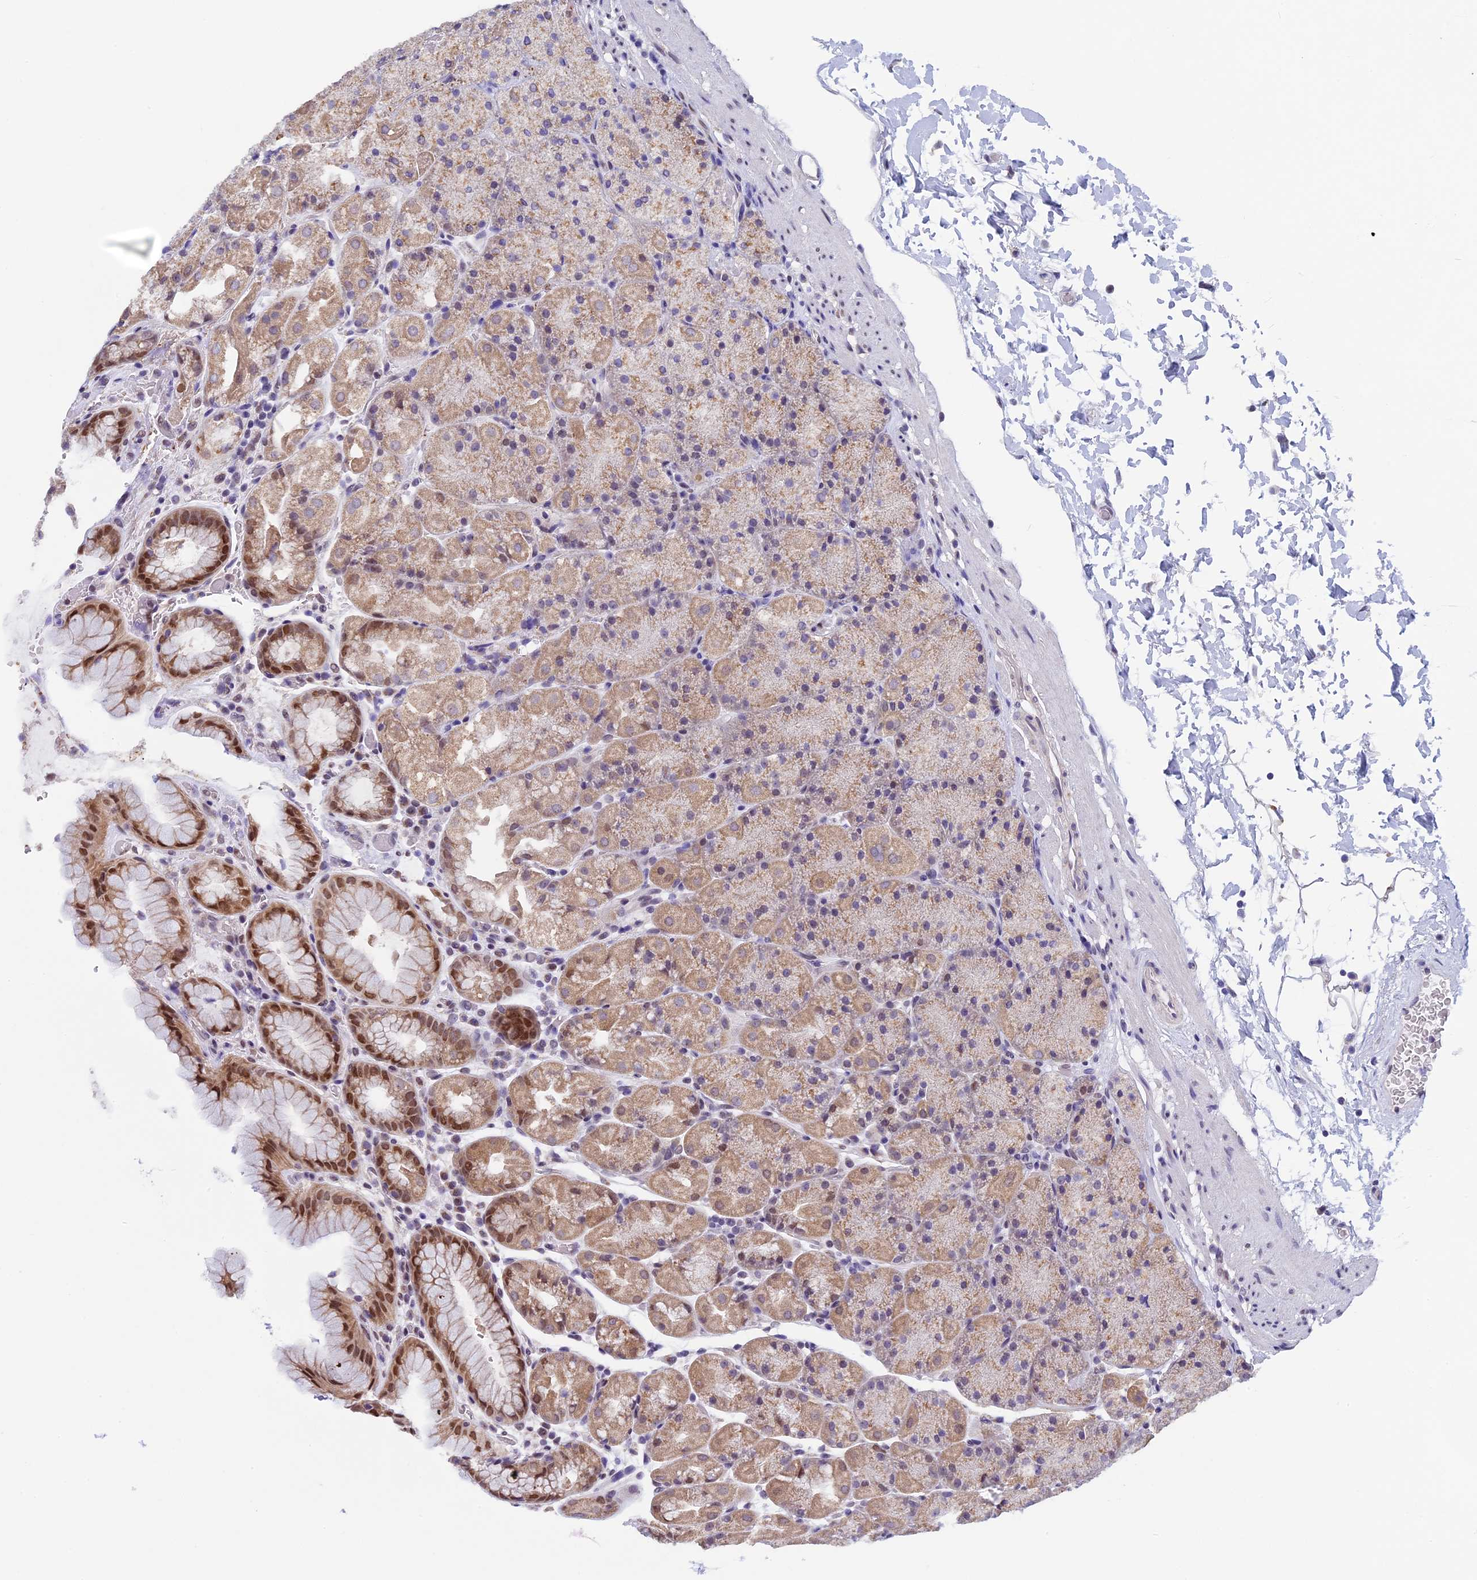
{"staining": {"intensity": "moderate", "quantity": ">75%", "location": "cytoplasmic/membranous,nuclear"}, "tissue": "stomach", "cell_type": "Glandular cells", "image_type": "normal", "snomed": [{"axis": "morphology", "description": "Normal tissue, NOS"}, {"axis": "topography", "description": "Stomach, upper"}, {"axis": "topography", "description": "Stomach, lower"}], "caption": "A micrograph of stomach stained for a protein demonstrates moderate cytoplasmic/membranous,nuclear brown staining in glandular cells. (DAB = brown stain, brightfield microscopy at high magnification).", "gene": "ZNF317", "patient": {"sex": "male", "age": 67}}